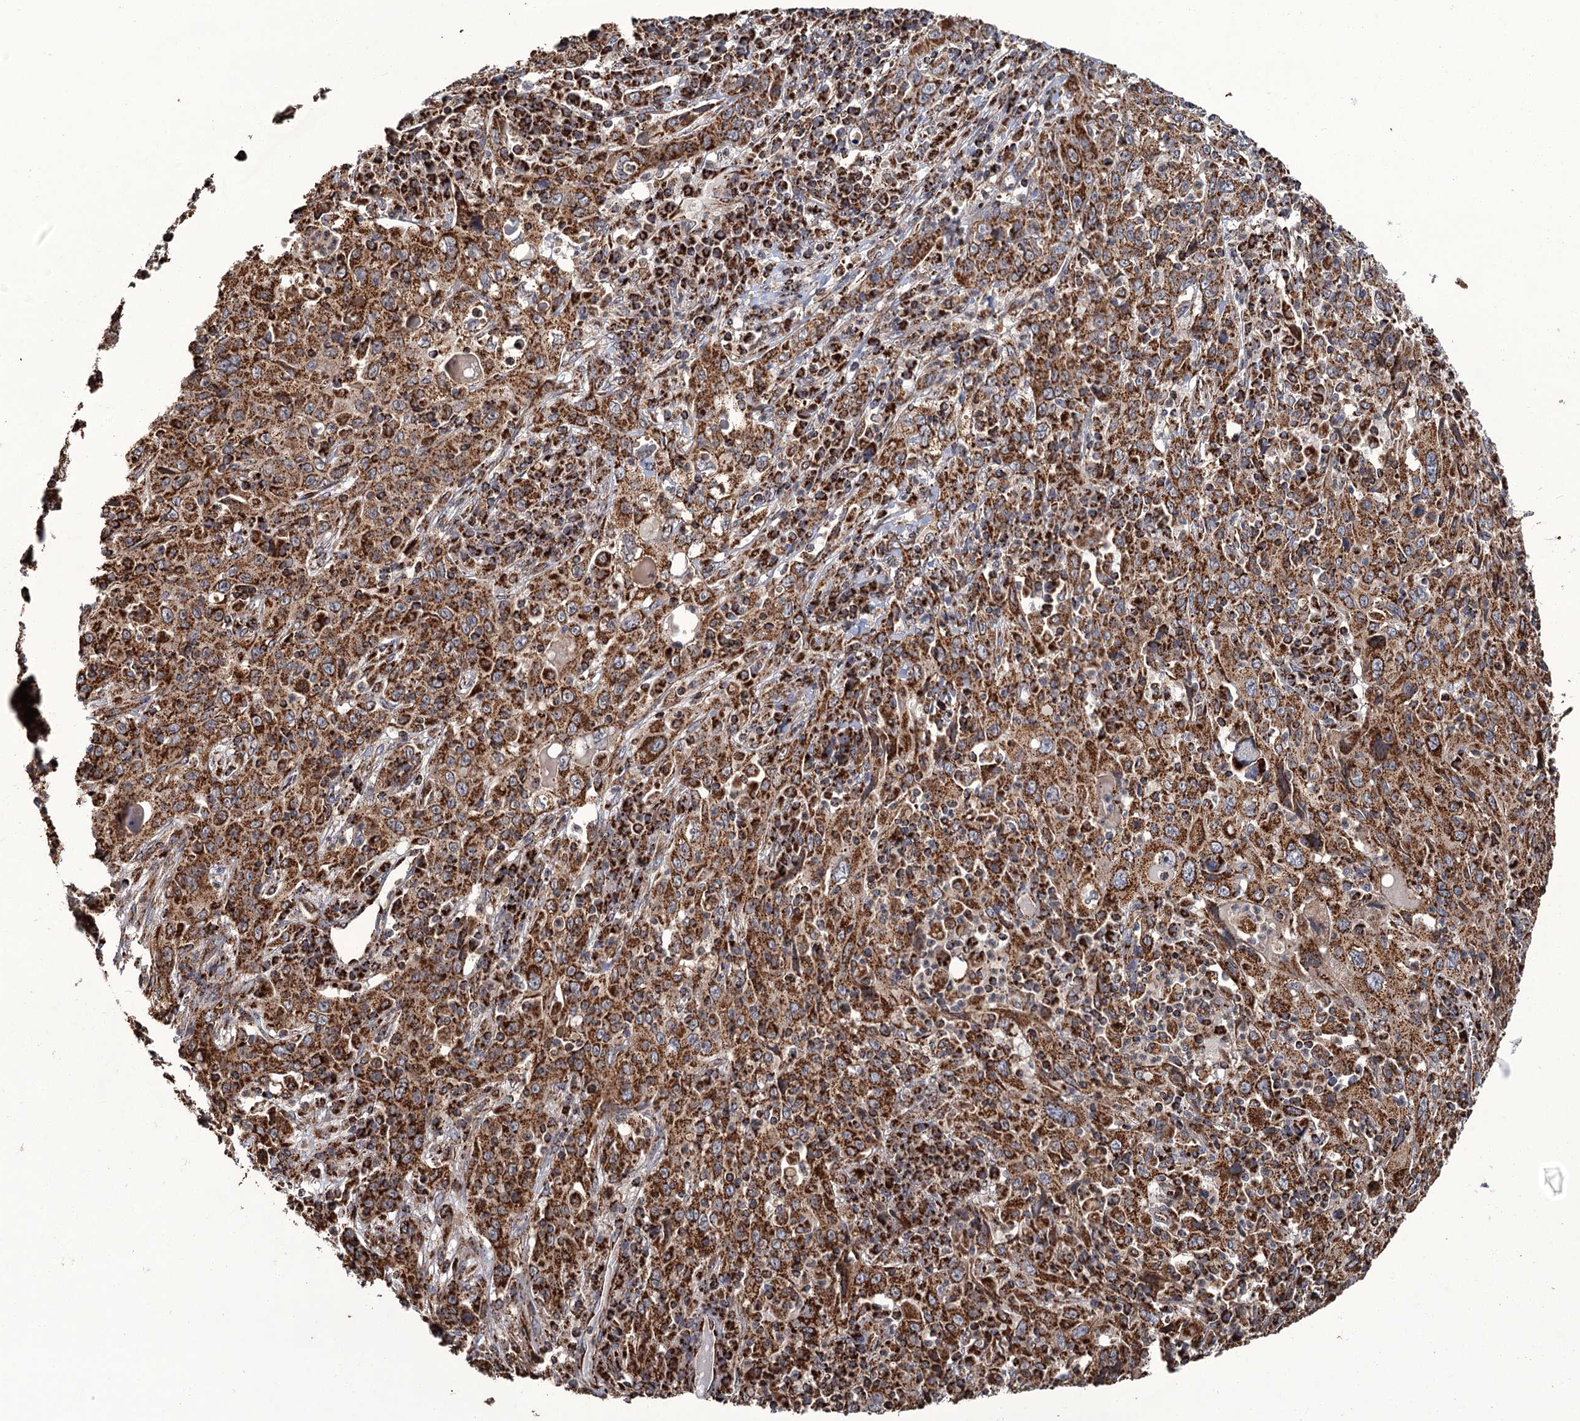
{"staining": {"intensity": "moderate", "quantity": ">75%", "location": "cytoplasmic/membranous"}, "tissue": "cervical cancer", "cell_type": "Tumor cells", "image_type": "cancer", "snomed": [{"axis": "morphology", "description": "Squamous cell carcinoma, NOS"}, {"axis": "topography", "description": "Cervix"}], "caption": "Cervical squamous cell carcinoma was stained to show a protein in brown. There is medium levels of moderate cytoplasmic/membranous staining in about >75% of tumor cells.", "gene": "APH1A", "patient": {"sex": "female", "age": 46}}